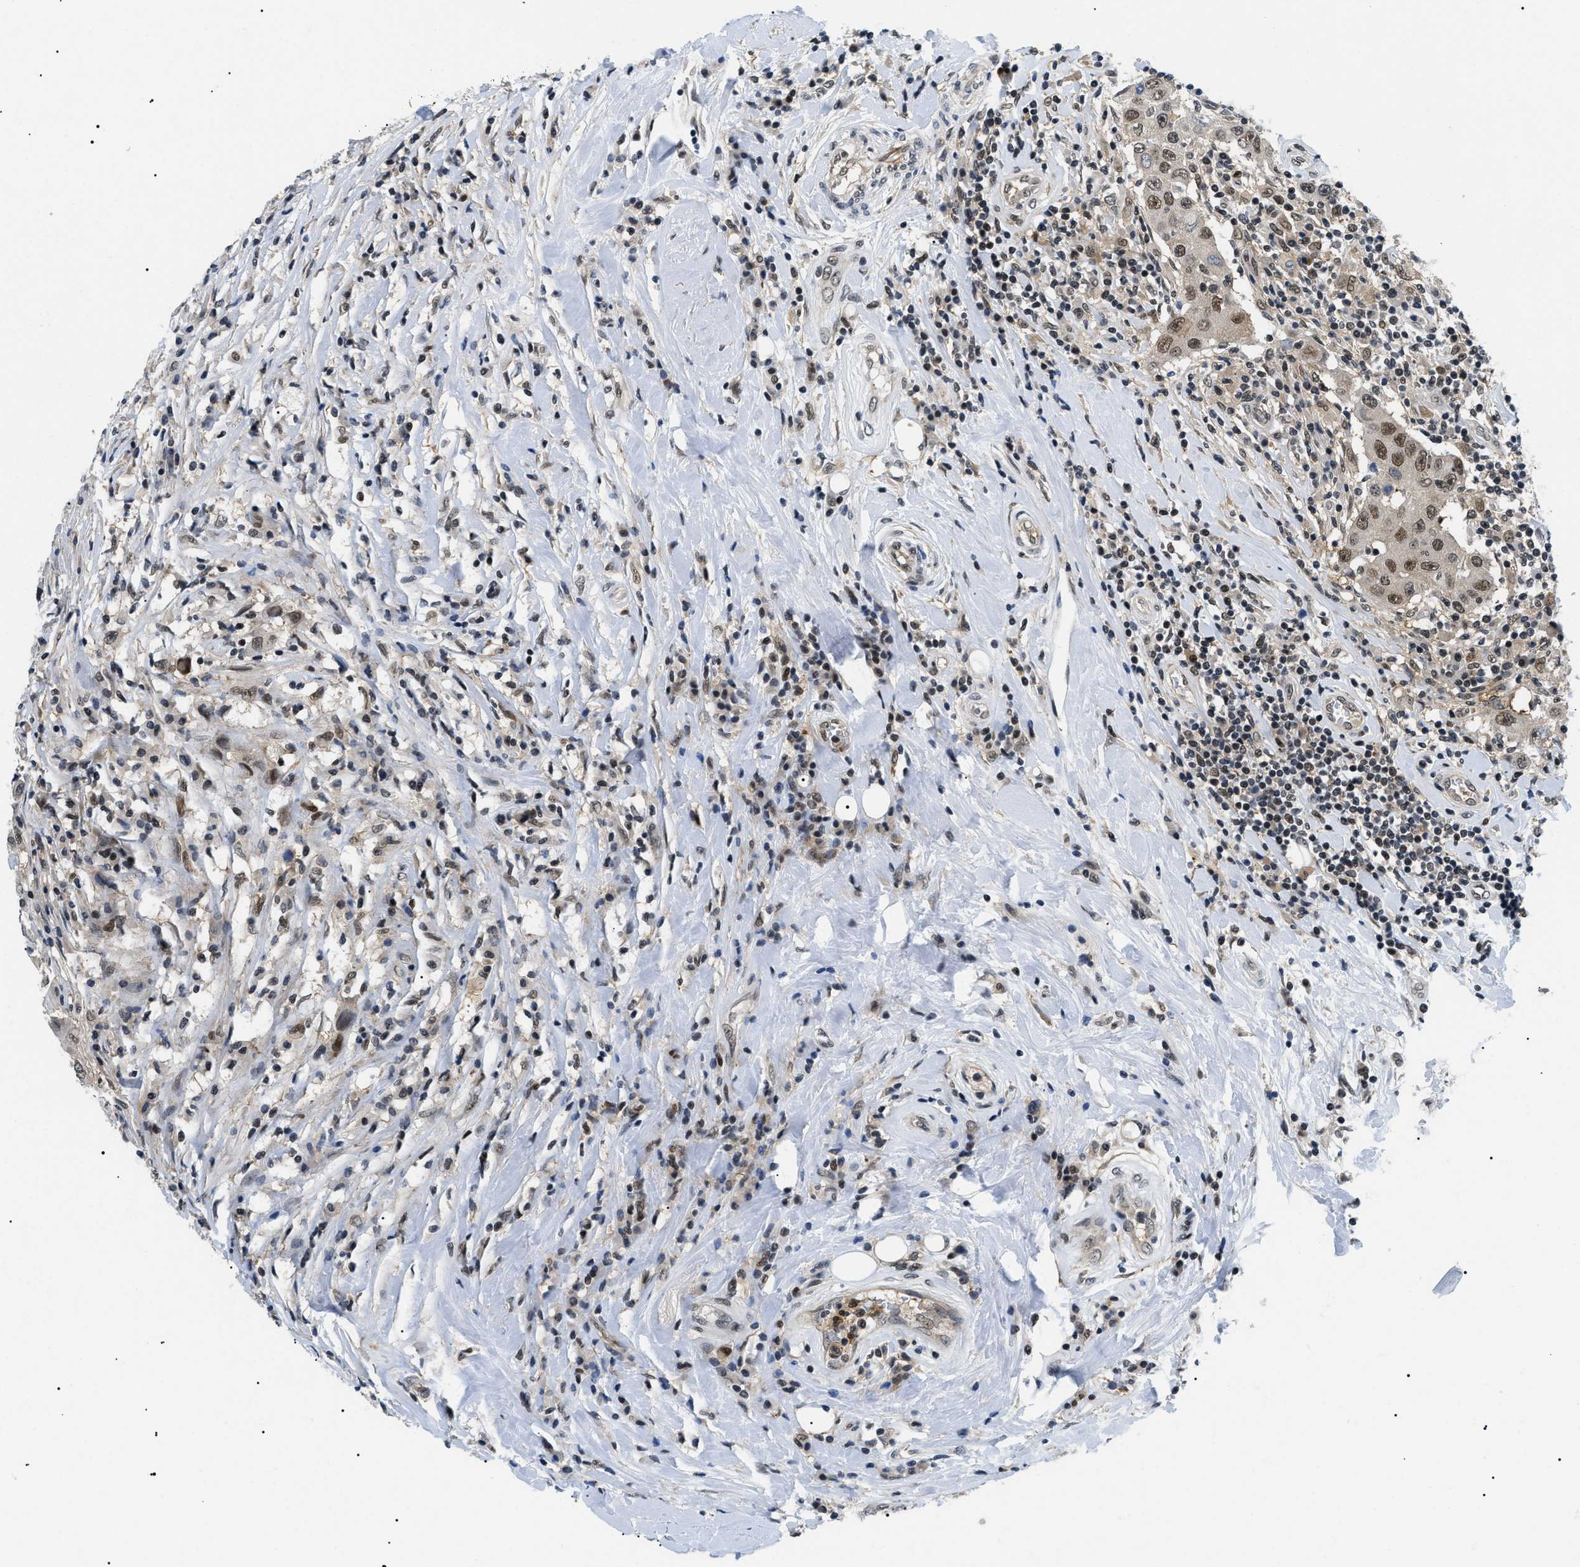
{"staining": {"intensity": "weak", "quantity": ">75%", "location": "nuclear"}, "tissue": "breast cancer", "cell_type": "Tumor cells", "image_type": "cancer", "snomed": [{"axis": "morphology", "description": "Duct carcinoma"}, {"axis": "topography", "description": "Breast"}], "caption": "Immunohistochemical staining of human breast intraductal carcinoma displays low levels of weak nuclear positivity in approximately >75% of tumor cells. (DAB = brown stain, brightfield microscopy at high magnification).", "gene": "RBM15", "patient": {"sex": "female", "age": 27}}